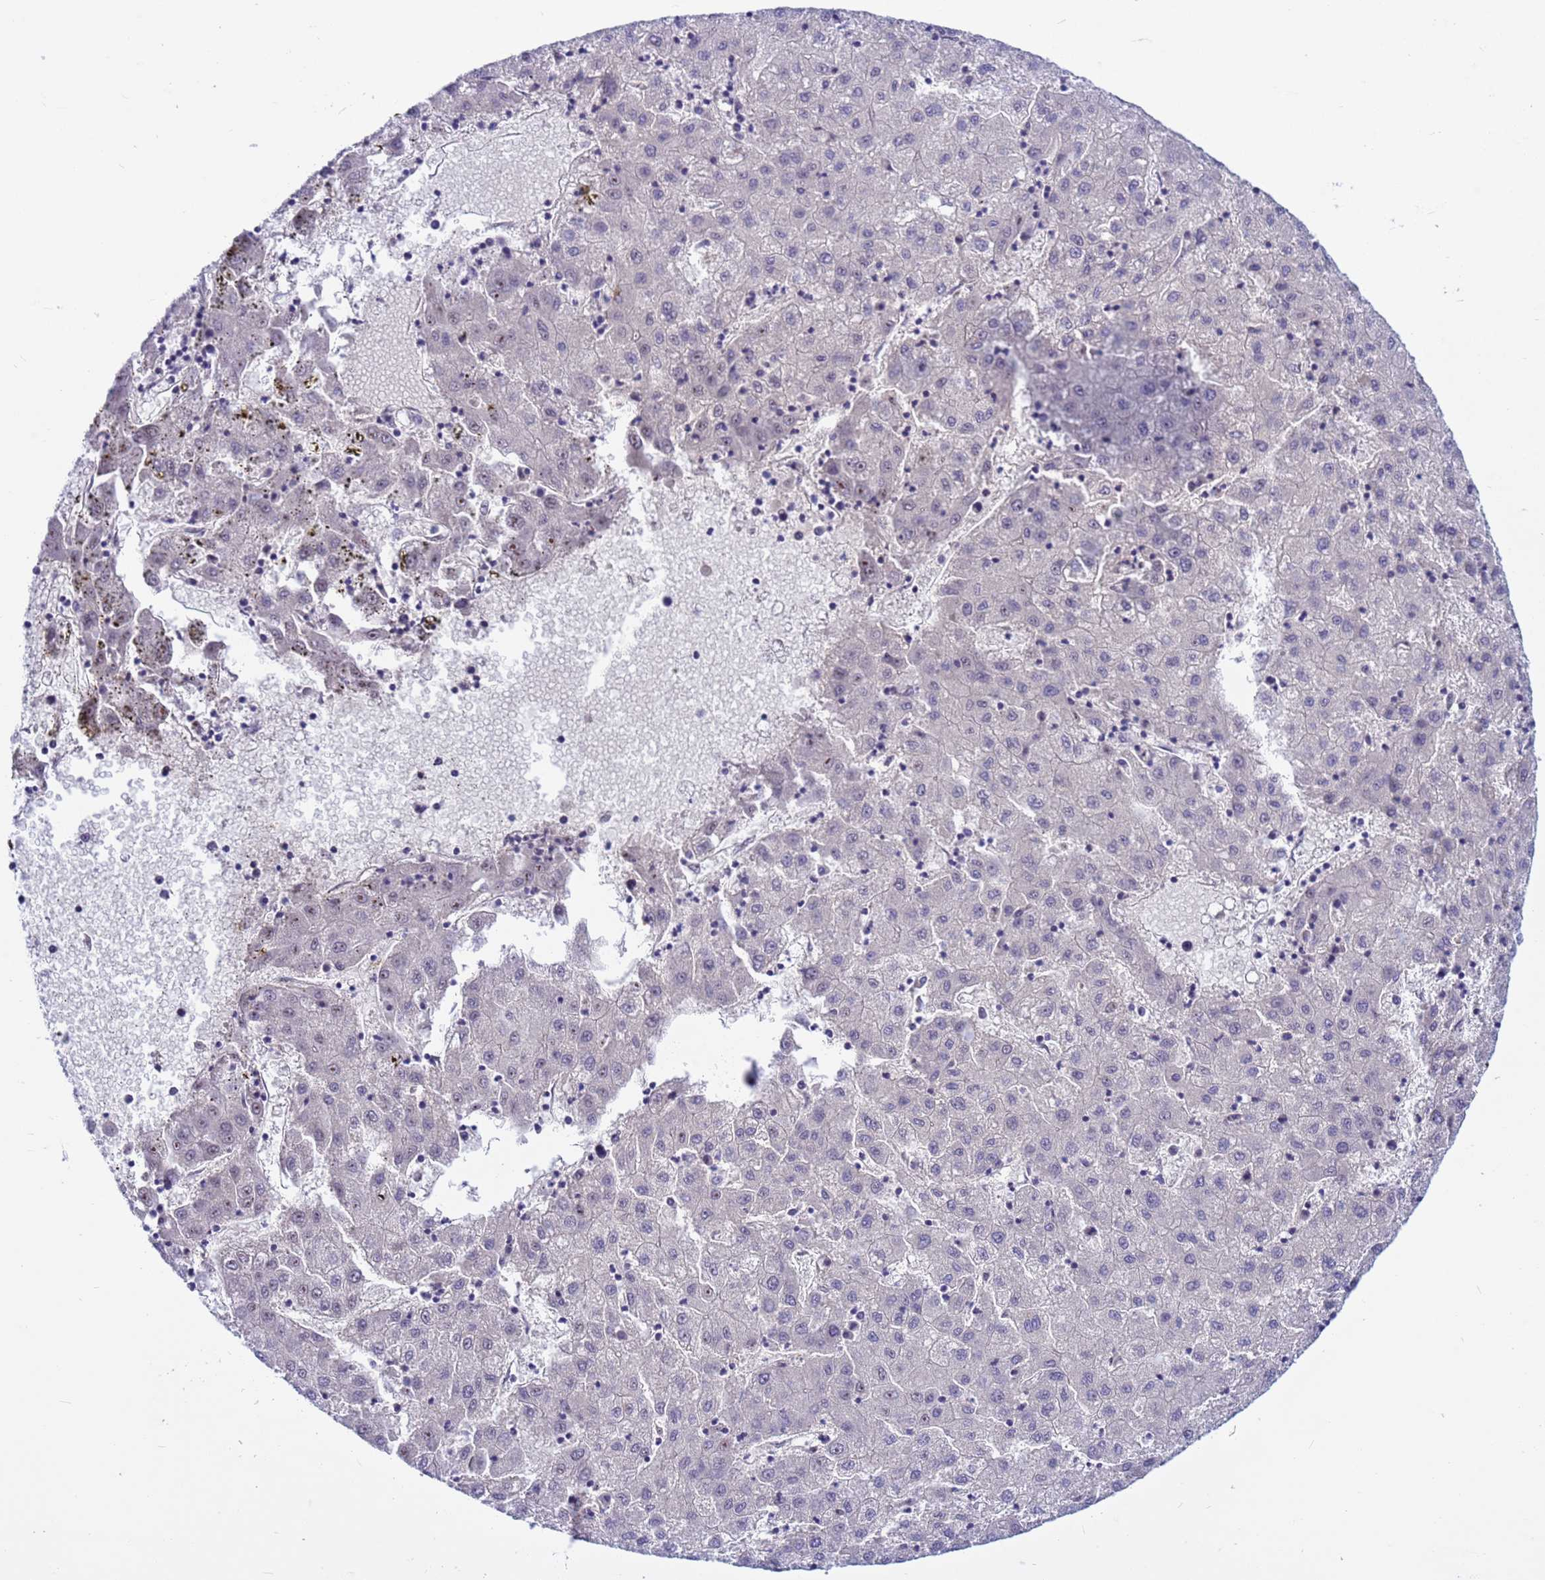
{"staining": {"intensity": "negative", "quantity": "none", "location": "none"}, "tissue": "liver cancer", "cell_type": "Tumor cells", "image_type": "cancer", "snomed": [{"axis": "morphology", "description": "Carcinoma, Hepatocellular, NOS"}, {"axis": "topography", "description": "Liver"}], "caption": "High magnification brightfield microscopy of hepatocellular carcinoma (liver) stained with DAB (brown) and counterstained with hematoxylin (blue): tumor cells show no significant positivity. (DAB (3,3'-diaminobenzidine) IHC, high magnification).", "gene": "DMRTC2", "patient": {"sex": "male", "age": 72}}